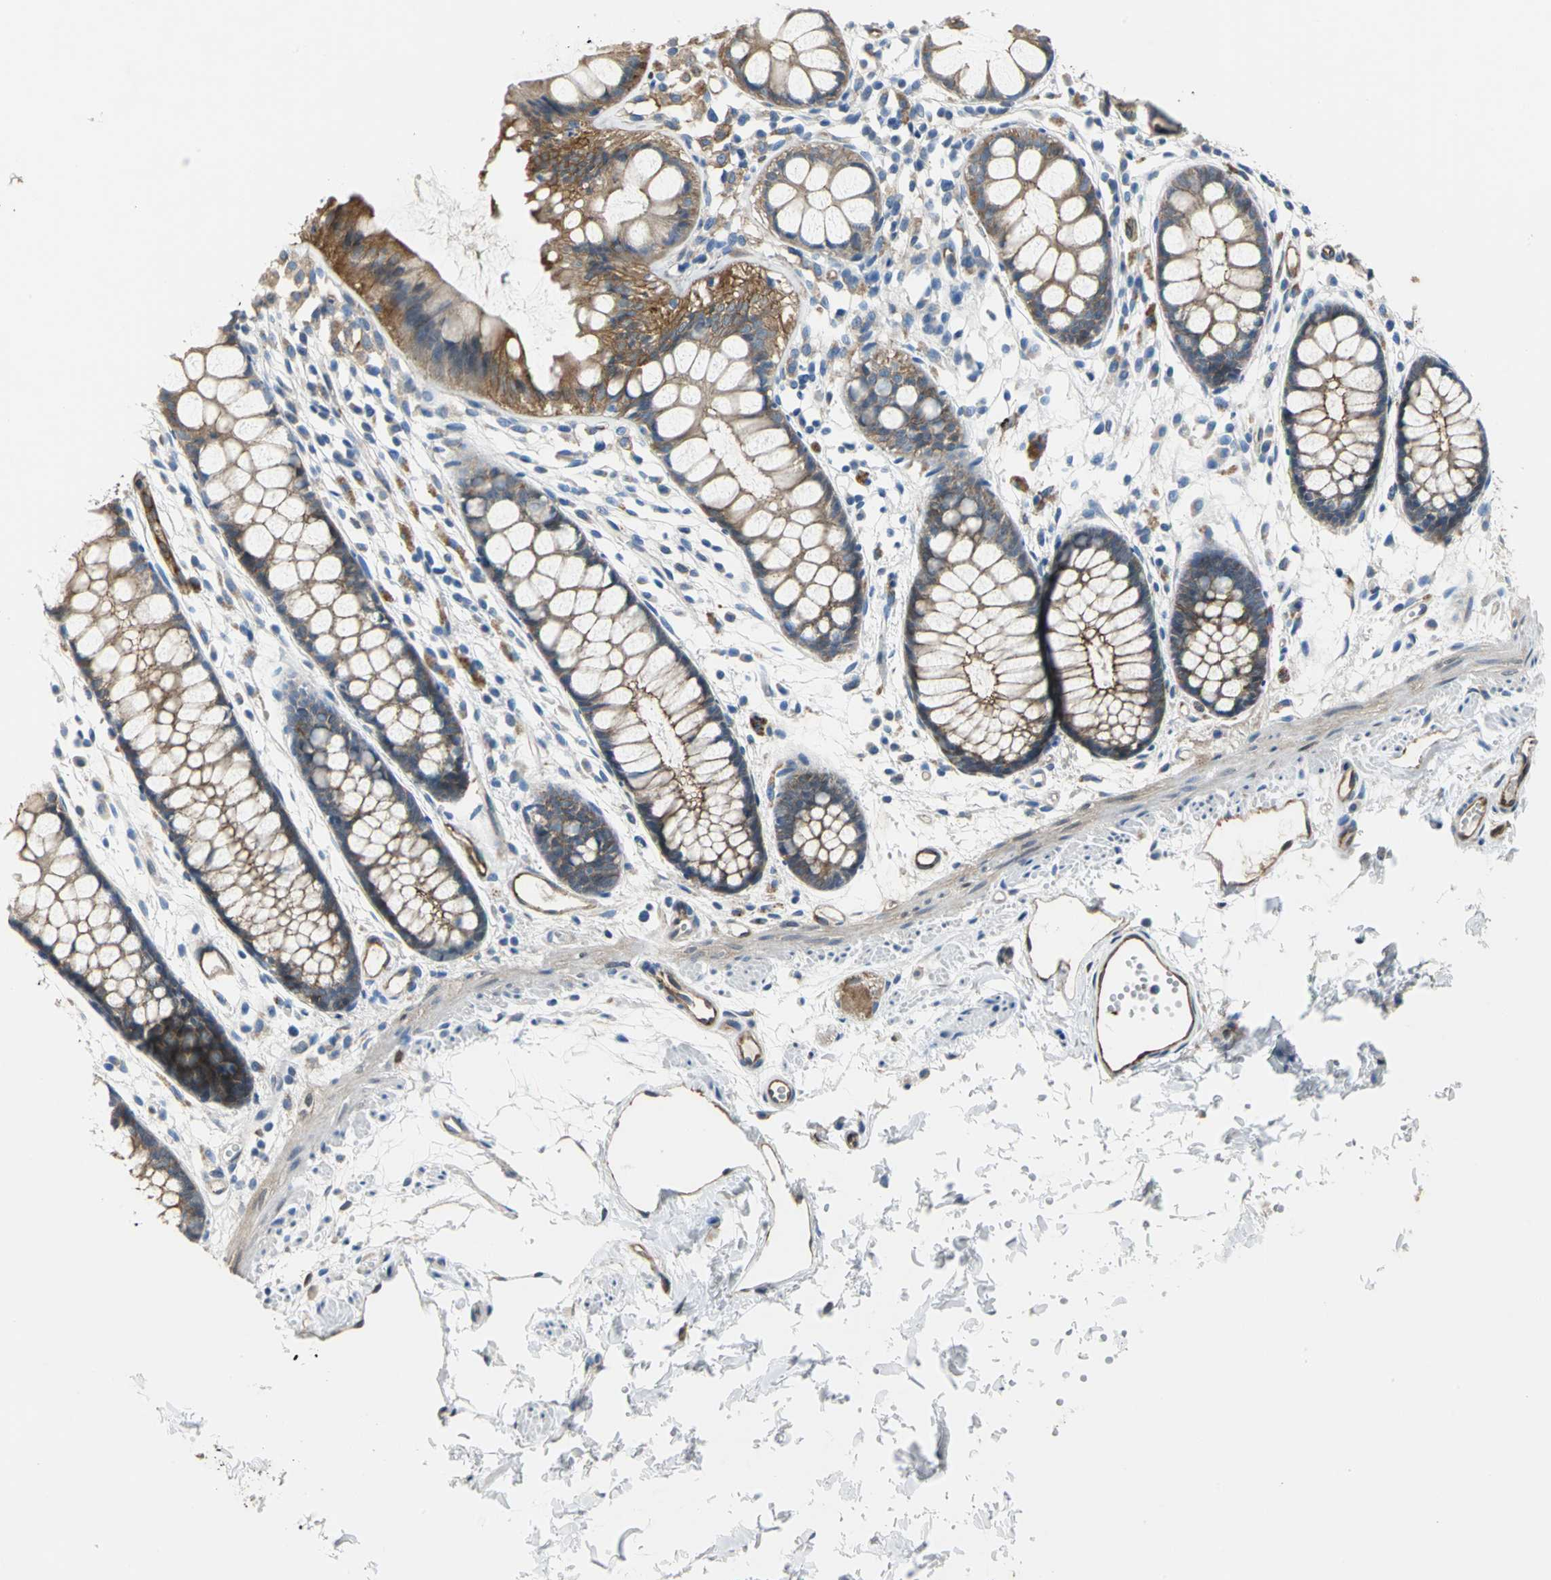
{"staining": {"intensity": "strong", "quantity": ">75%", "location": "cytoplasmic/membranous"}, "tissue": "rectum", "cell_type": "Glandular cells", "image_type": "normal", "snomed": [{"axis": "morphology", "description": "Normal tissue, NOS"}, {"axis": "topography", "description": "Rectum"}], "caption": "Immunohistochemical staining of normal human rectum exhibits >75% levels of strong cytoplasmic/membranous protein staining in about >75% of glandular cells.", "gene": "ENSG00000285130", "patient": {"sex": "female", "age": 66}}